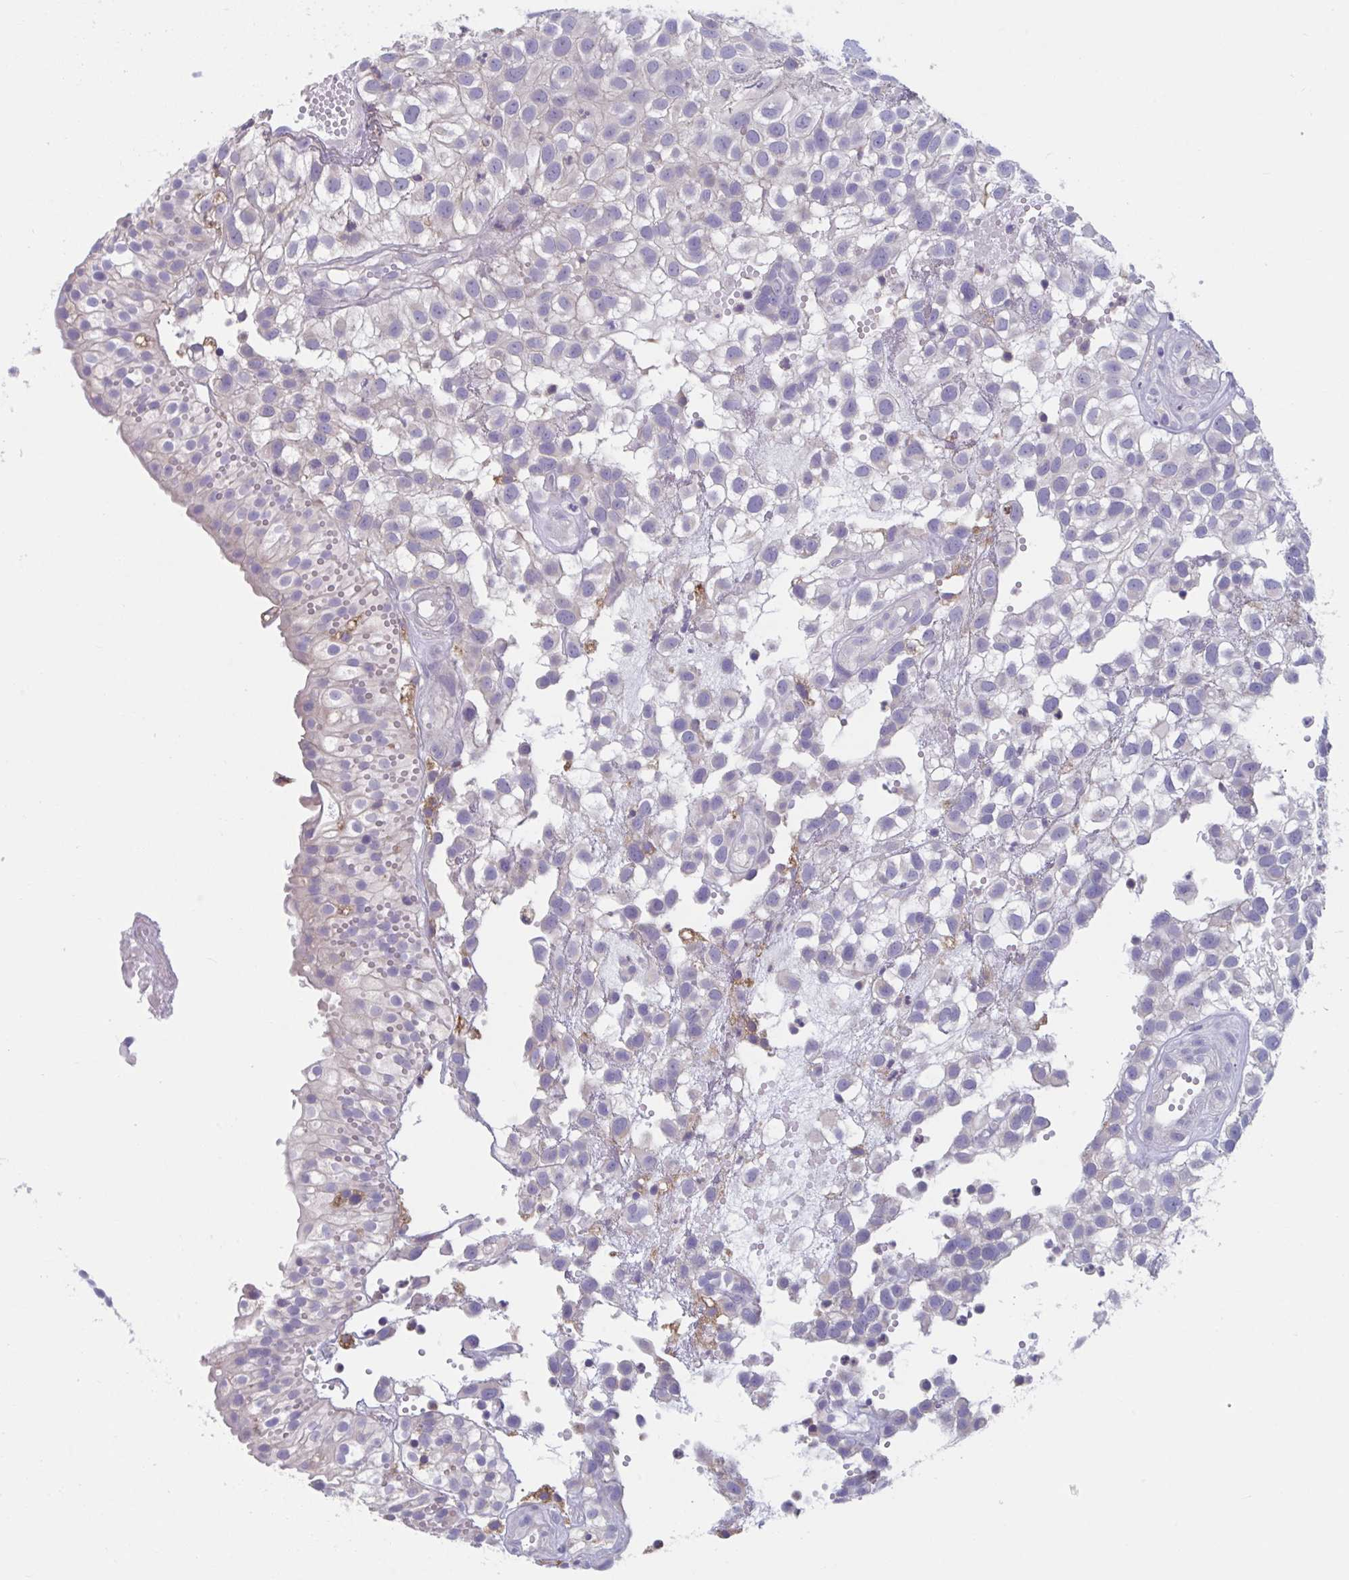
{"staining": {"intensity": "negative", "quantity": "none", "location": "none"}, "tissue": "urothelial cancer", "cell_type": "Tumor cells", "image_type": "cancer", "snomed": [{"axis": "morphology", "description": "Urothelial carcinoma, High grade"}, {"axis": "topography", "description": "Urinary bladder"}], "caption": "Immunohistochemistry (IHC) photomicrograph of neoplastic tissue: urothelial cancer stained with DAB reveals no significant protein positivity in tumor cells. The staining was performed using DAB (3,3'-diaminobenzidine) to visualize the protein expression in brown, while the nuclei were stained in blue with hematoxylin (Magnification: 20x).", "gene": "NIPSNAP1", "patient": {"sex": "male", "age": 56}}